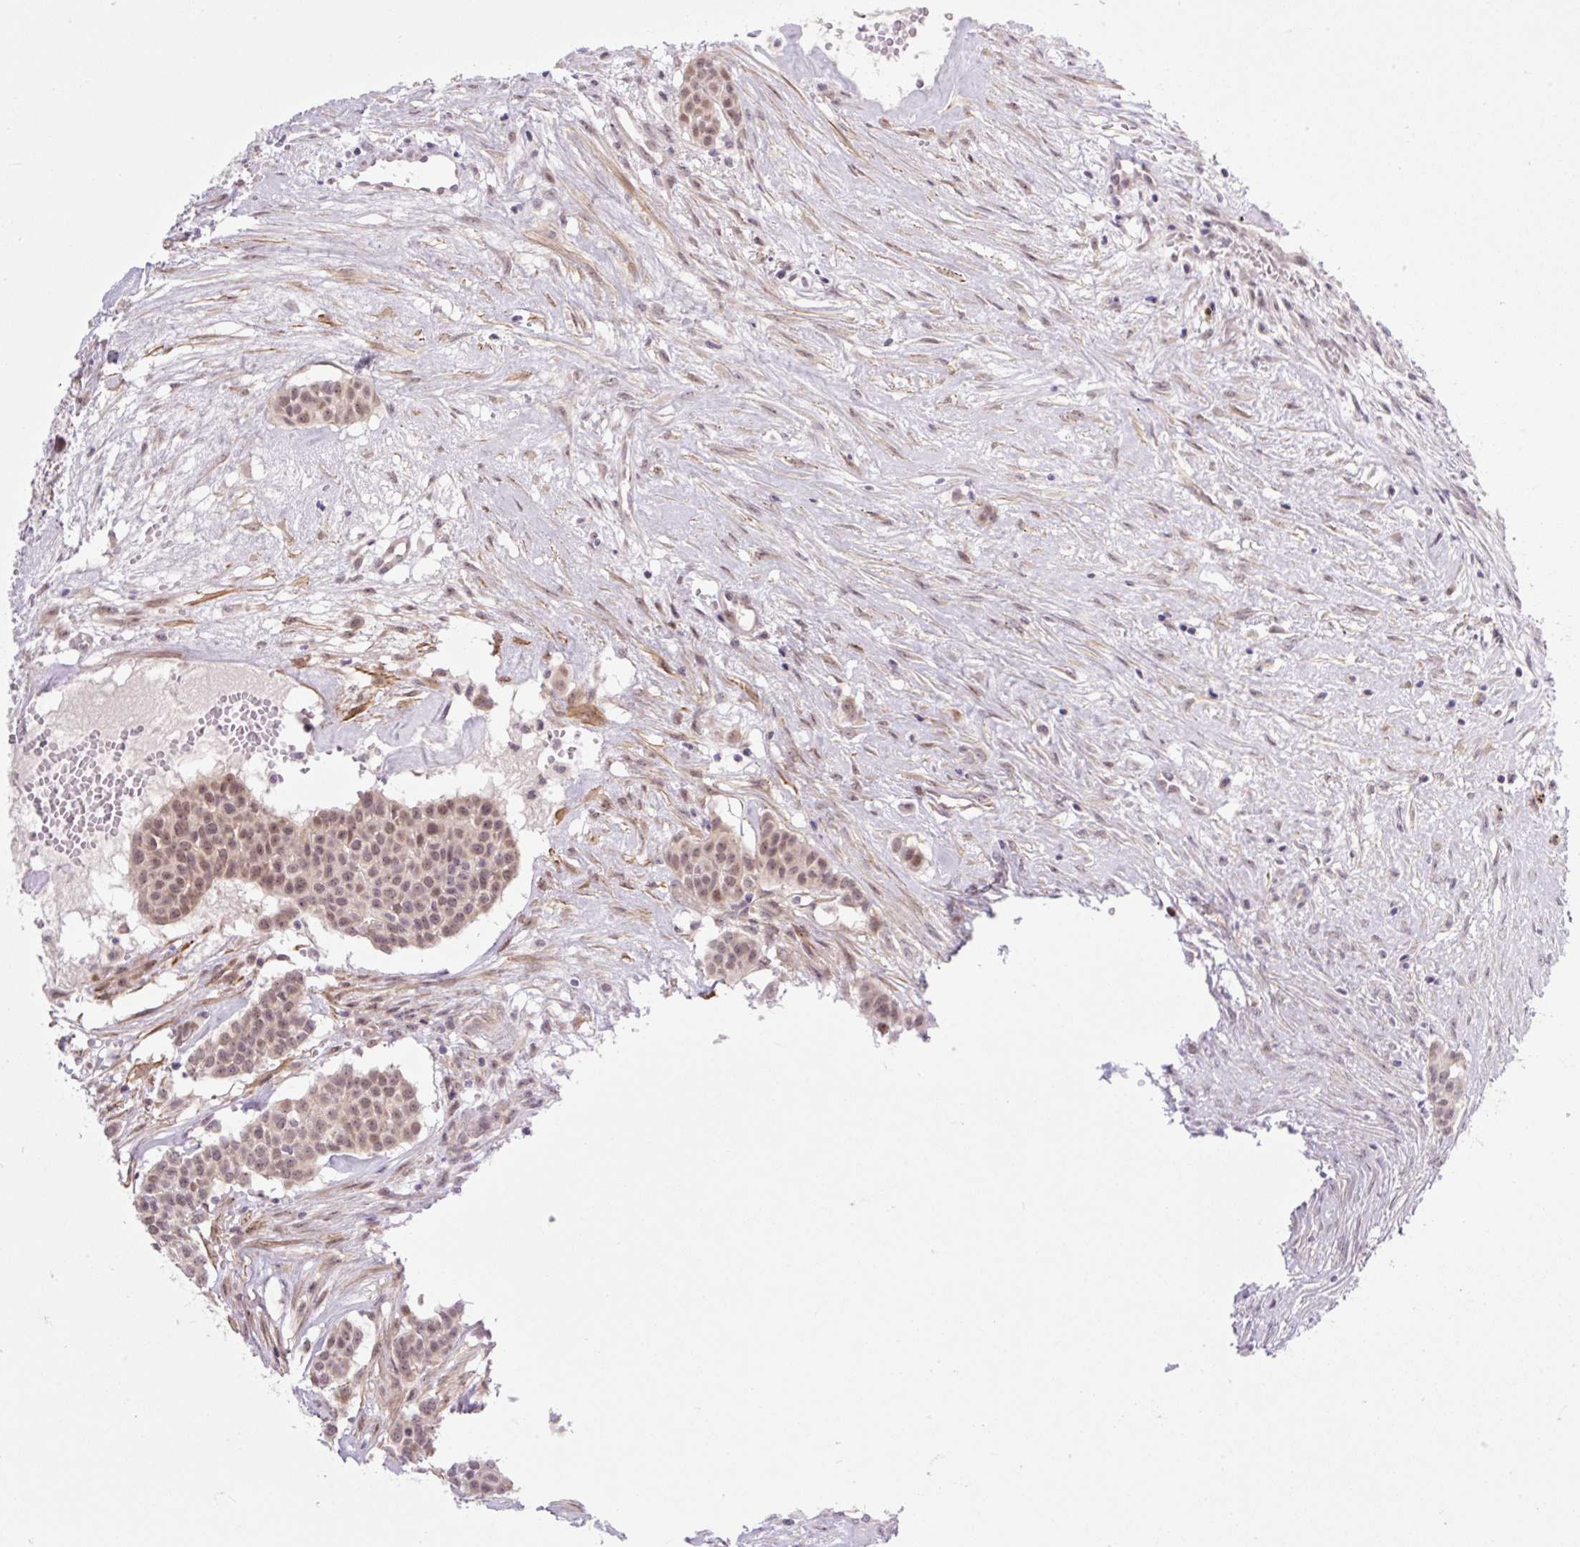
{"staining": {"intensity": "moderate", "quantity": "25%-75%", "location": "nuclear"}, "tissue": "head and neck cancer", "cell_type": "Tumor cells", "image_type": "cancer", "snomed": [{"axis": "morphology", "description": "Adenocarcinoma, NOS"}, {"axis": "topography", "description": "Head-Neck"}], "caption": "Immunohistochemical staining of adenocarcinoma (head and neck) shows moderate nuclear protein expression in approximately 25%-75% of tumor cells.", "gene": "ICE1", "patient": {"sex": "male", "age": 81}}